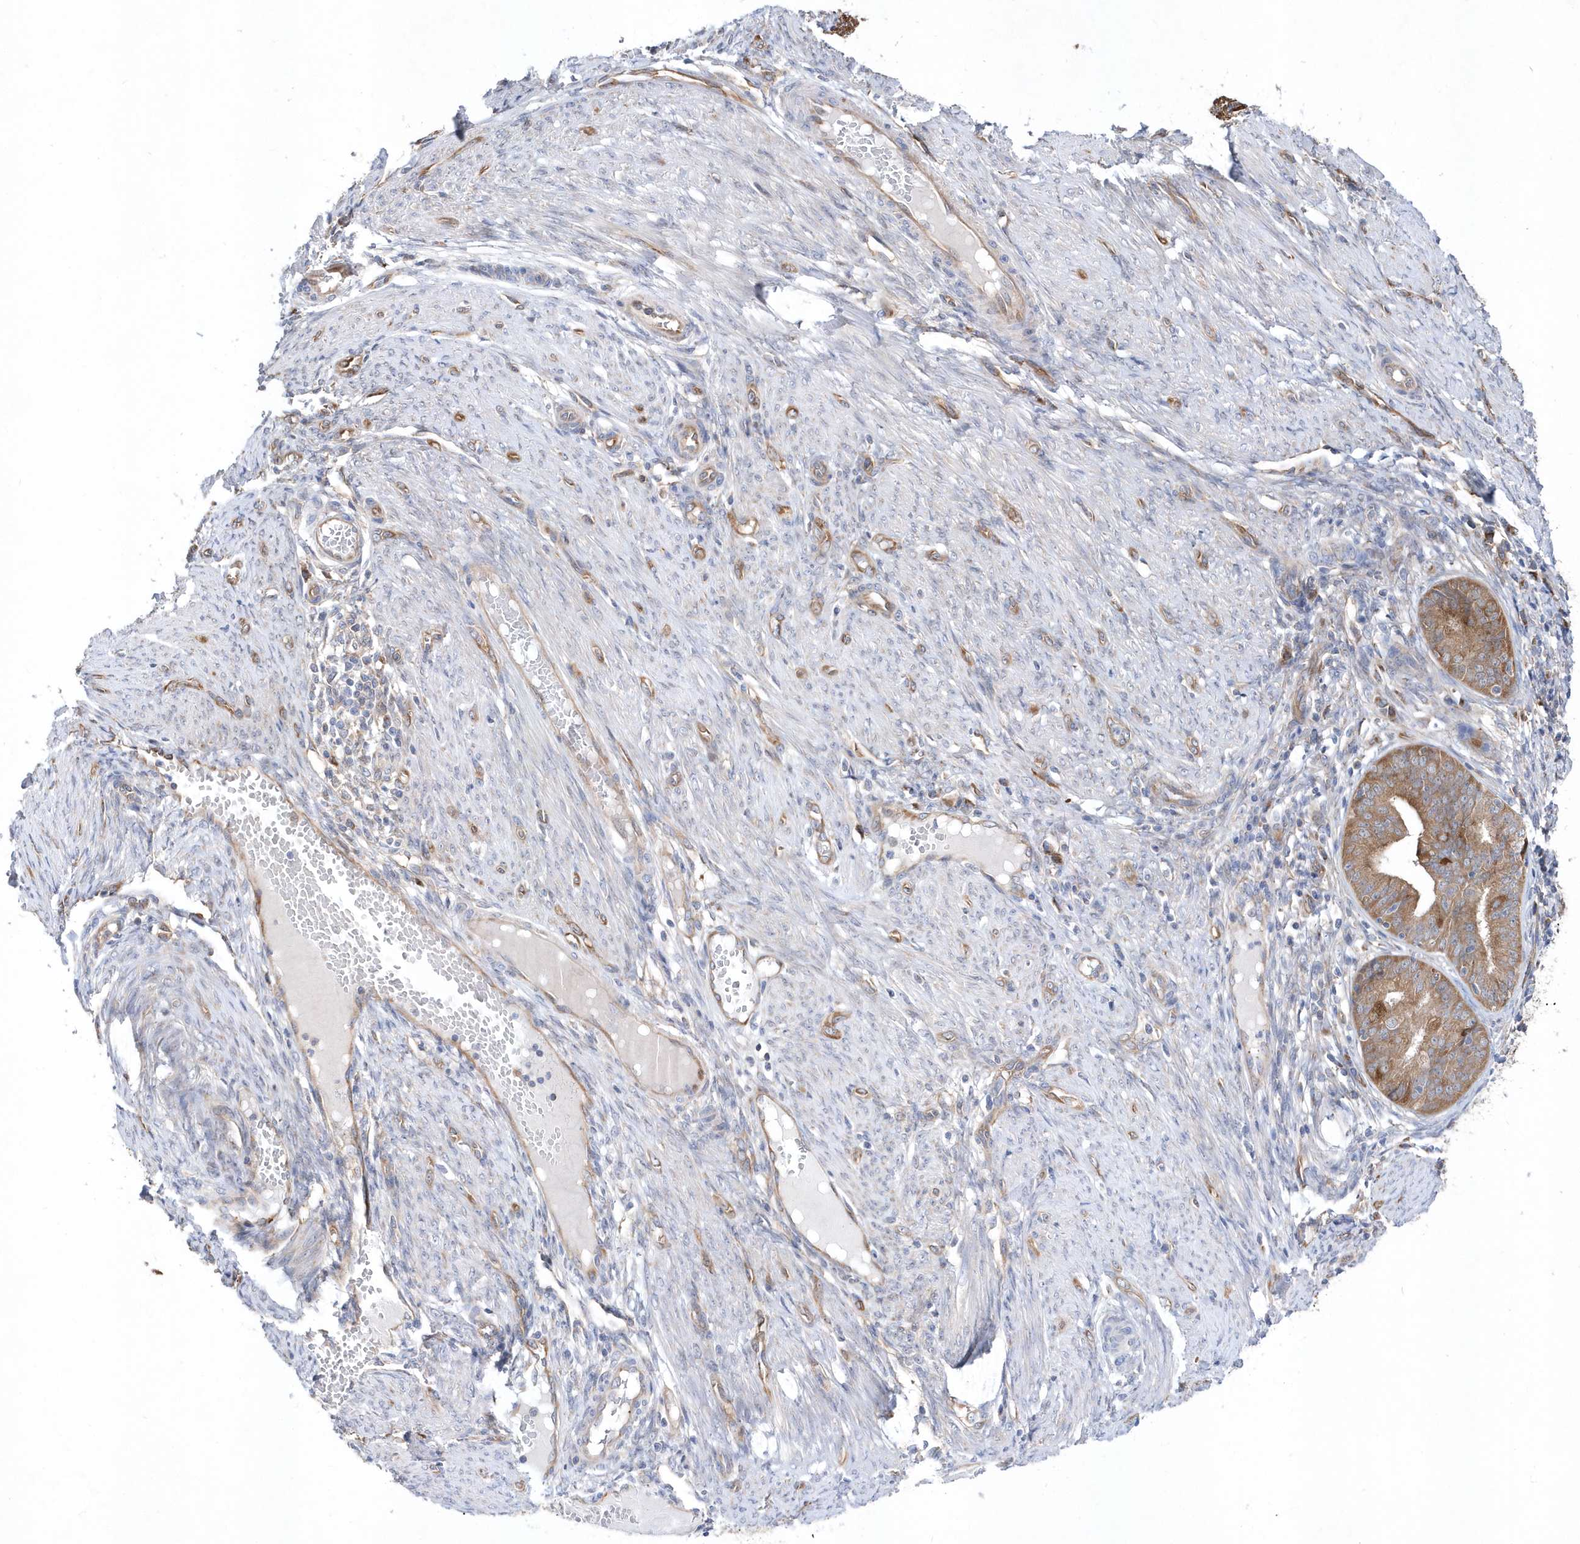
{"staining": {"intensity": "moderate", "quantity": ">75%", "location": "cytoplasmic/membranous"}, "tissue": "endometrial cancer", "cell_type": "Tumor cells", "image_type": "cancer", "snomed": [{"axis": "morphology", "description": "Adenocarcinoma, NOS"}, {"axis": "topography", "description": "Endometrium"}], "caption": "DAB immunohistochemical staining of endometrial cancer (adenocarcinoma) exhibits moderate cytoplasmic/membranous protein expression in about >75% of tumor cells.", "gene": "JKAMP", "patient": {"sex": "female", "age": 51}}